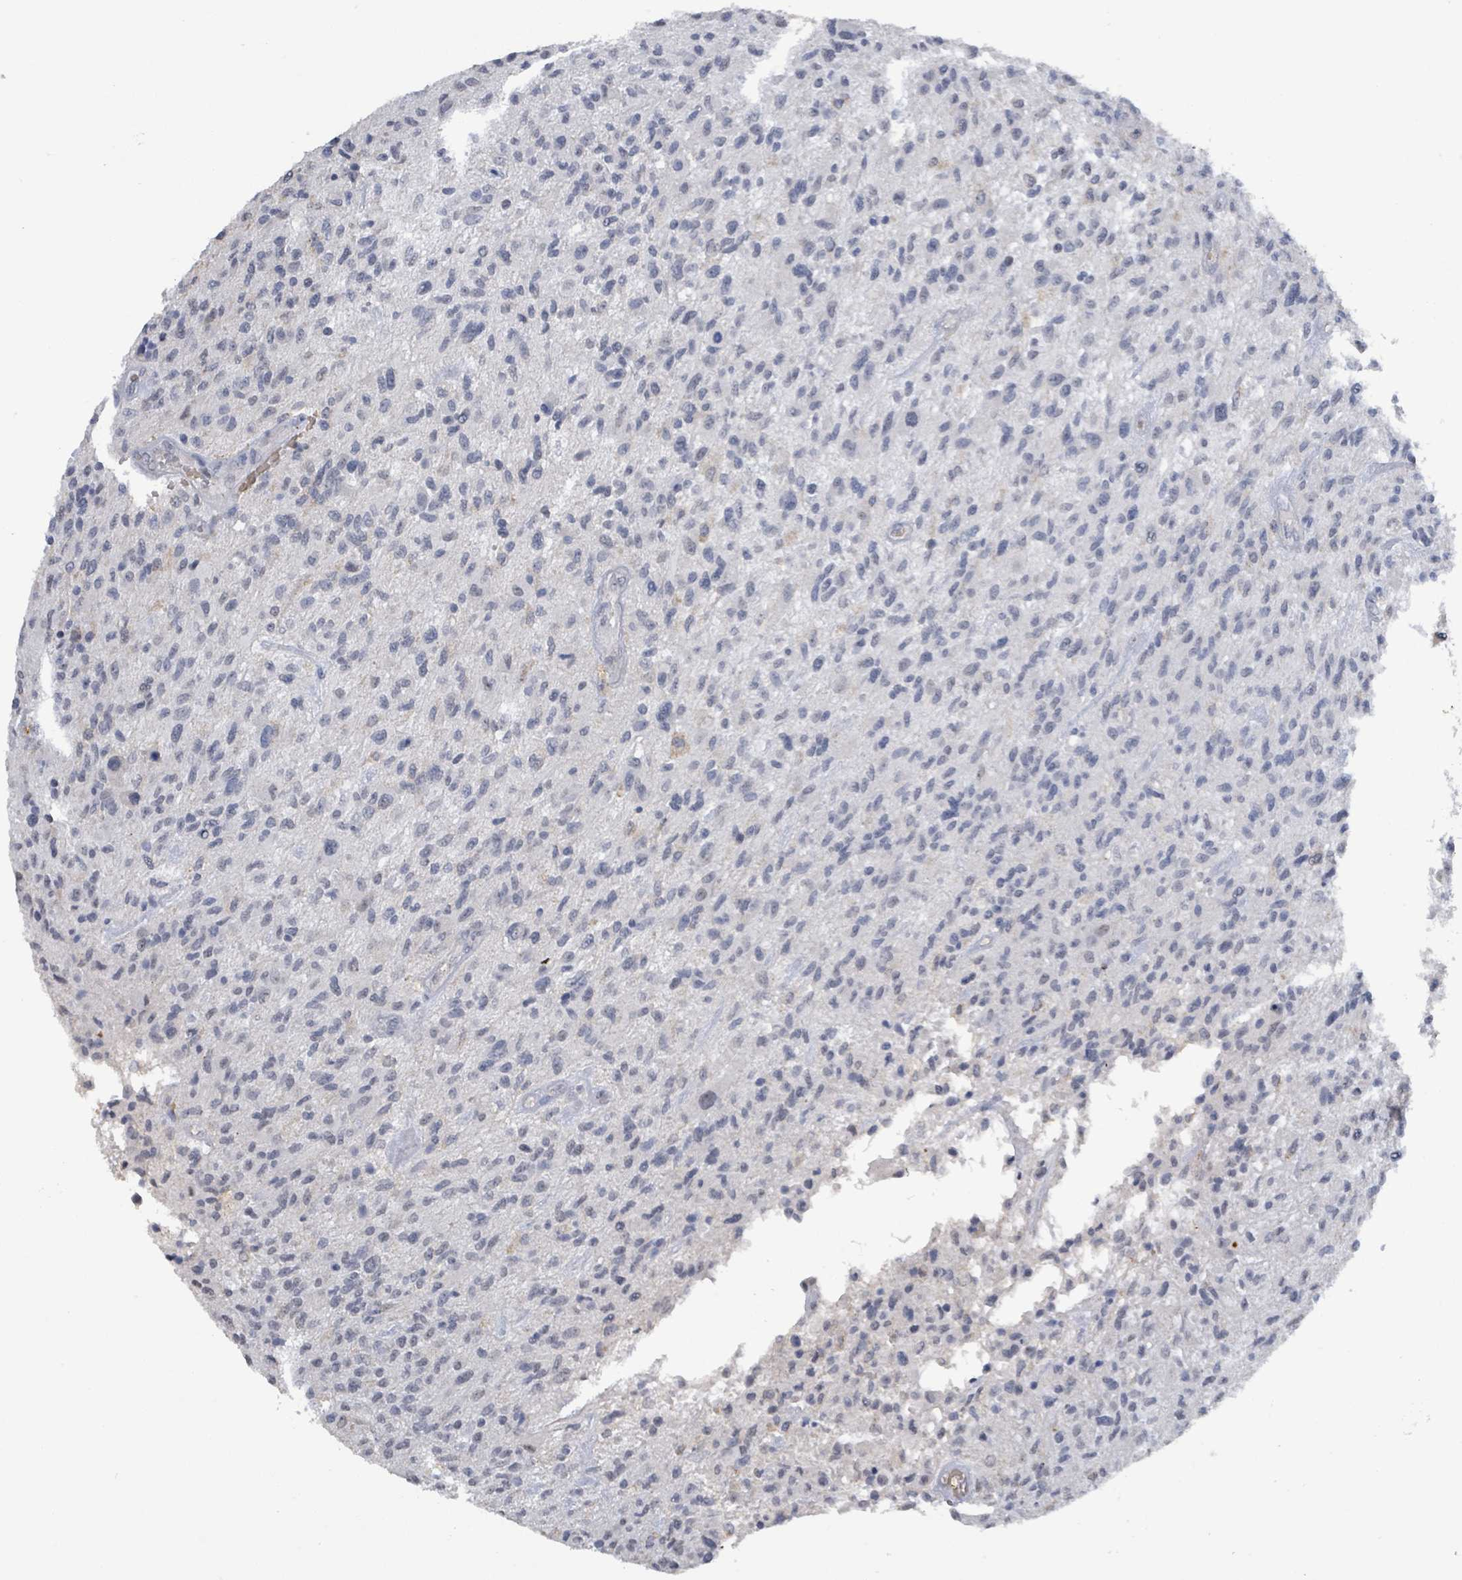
{"staining": {"intensity": "negative", "quantity": "none", "location": "none"}, "tissue": "glioma", "cell_type": "Tumor cells", "image_type": "cancer", "snomed": [{"axis": "morphology", "description": "Glioma, malignant, High grade"}, {"axis": "topography", "description": "Brain"}], "caption": "Tumor cells show no significant positivity in glioma.", "gene": "SEBOX", "patient": {"sex": "male", "age": 47}}